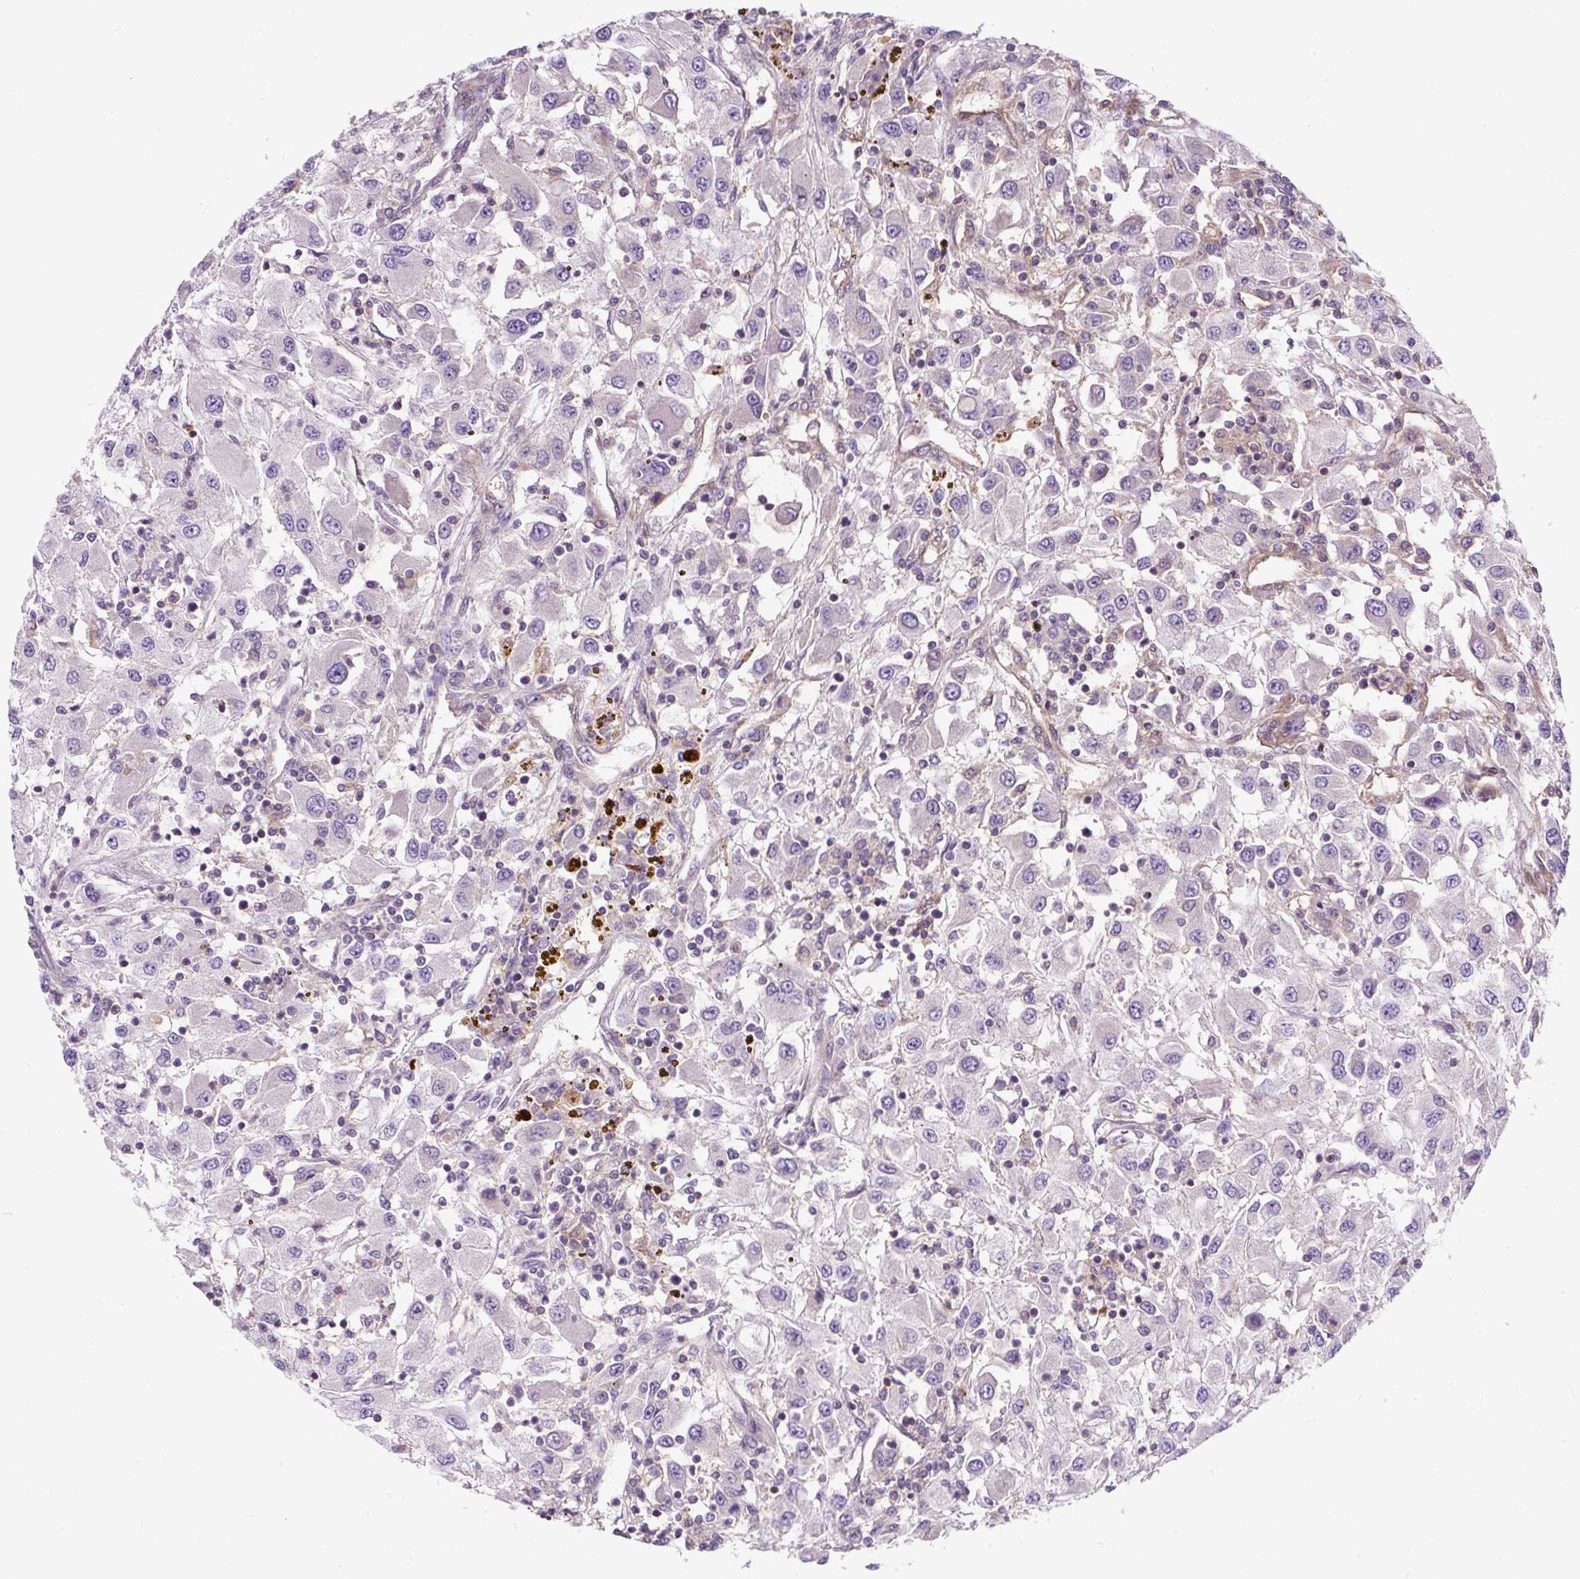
{"staining": {"intensity": "negative", "quantity": "none", "location": "none"}, "tissue": "renal cancer", "cell_type": "Tumor cells", "image_type": "cancer", "snomed": [{"axis": "morphology", "description": "Adenocarcinoma, NOS"}, {"axis": "topography", "description": "Kidney"}], "caption": "There is no significant positivity in tumor cells of renal adenocarcinoma. (Brightfield microscopy of DAB immunohistochemistry (IHC) at high magnification).", "gene": "PCDHGB3", "patient": {"sex": "female", "age": 67}}